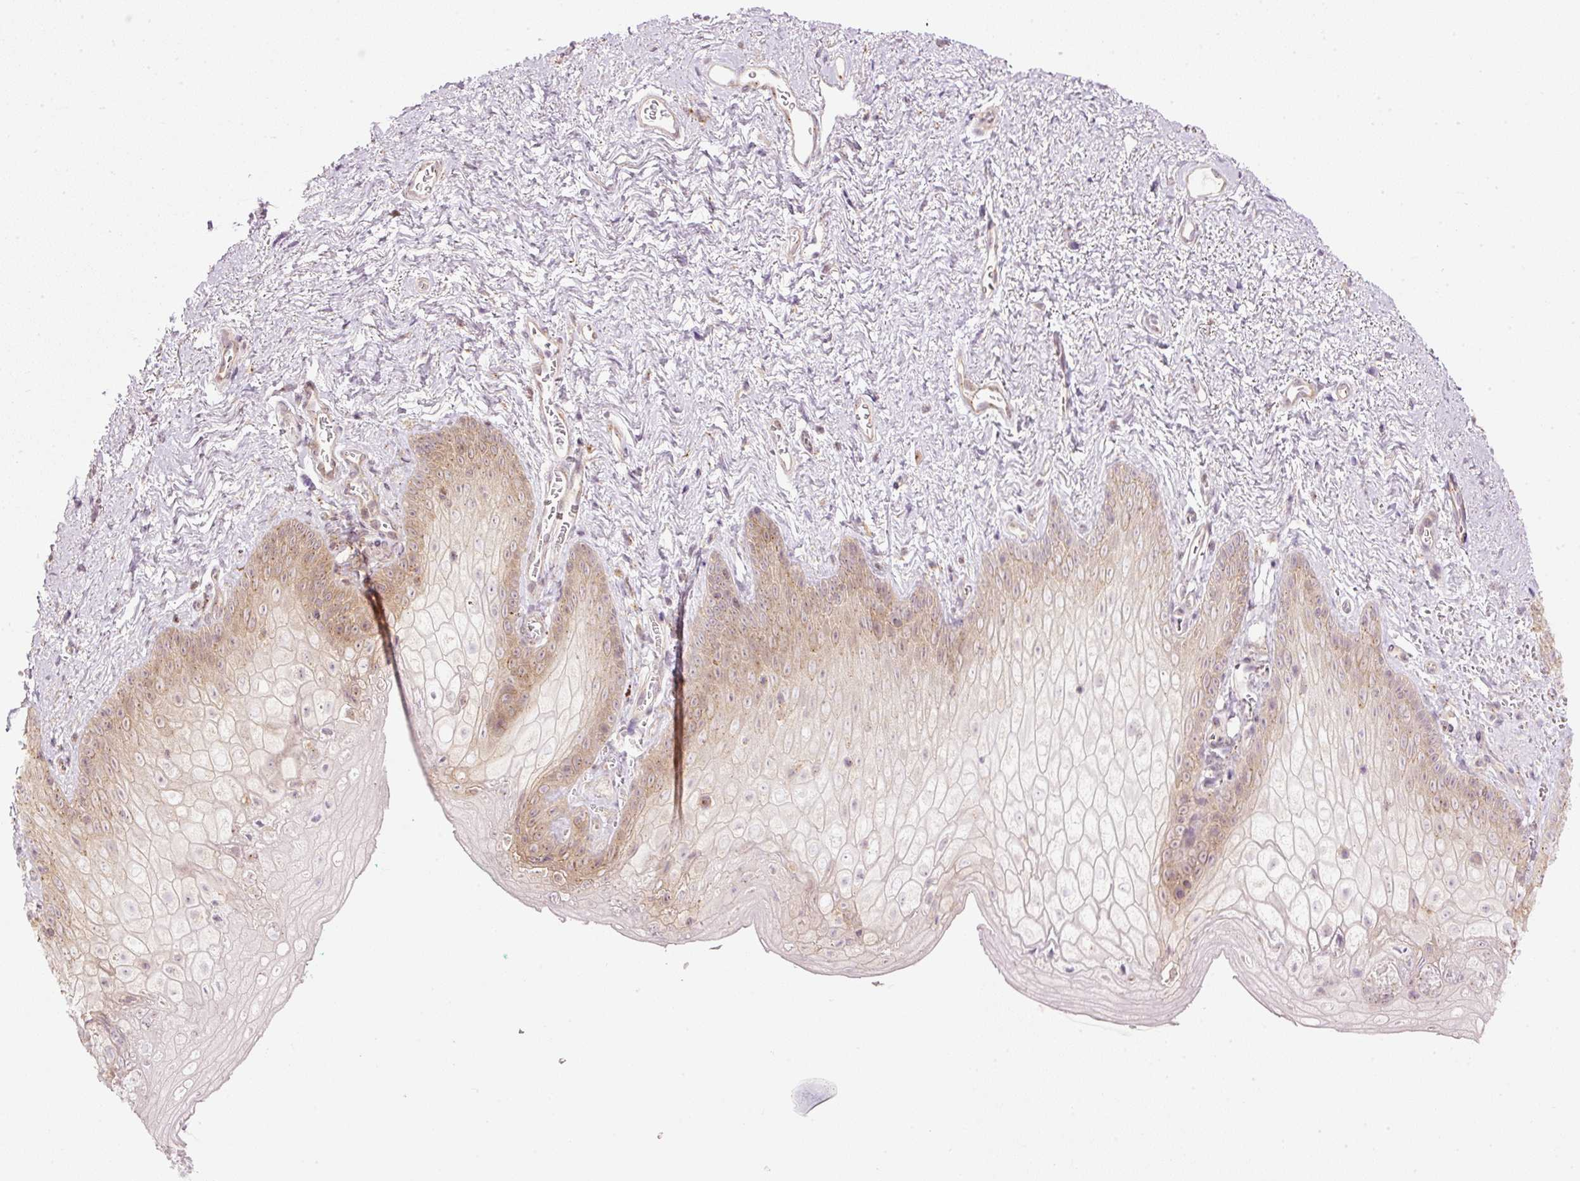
{"staining": {"intensity": "moderate", "quantity": ">75%", "location": "cytoplasmic/membranous"}, "tissue": "vagina", "cell_type": "Squamous epithelial cells", "image_type": "normal", "snomed": [{"axis": "morphology", "description": "Normal tissue, NOS"}, {"axis": "topography", "description": "Vulva"}, {"axis": "topography", "description": "Vagina"}, {"axis": "topography", "description": "Peripheral nerve tissue"}], "caption": "A brown stain shows moderate cytoplasmic/membranous positivity of a protein in squamous epithelial cells of unremarkable vagina.", "gene": "MZT2A", "patient": {"sex": "female", "age": 66}}